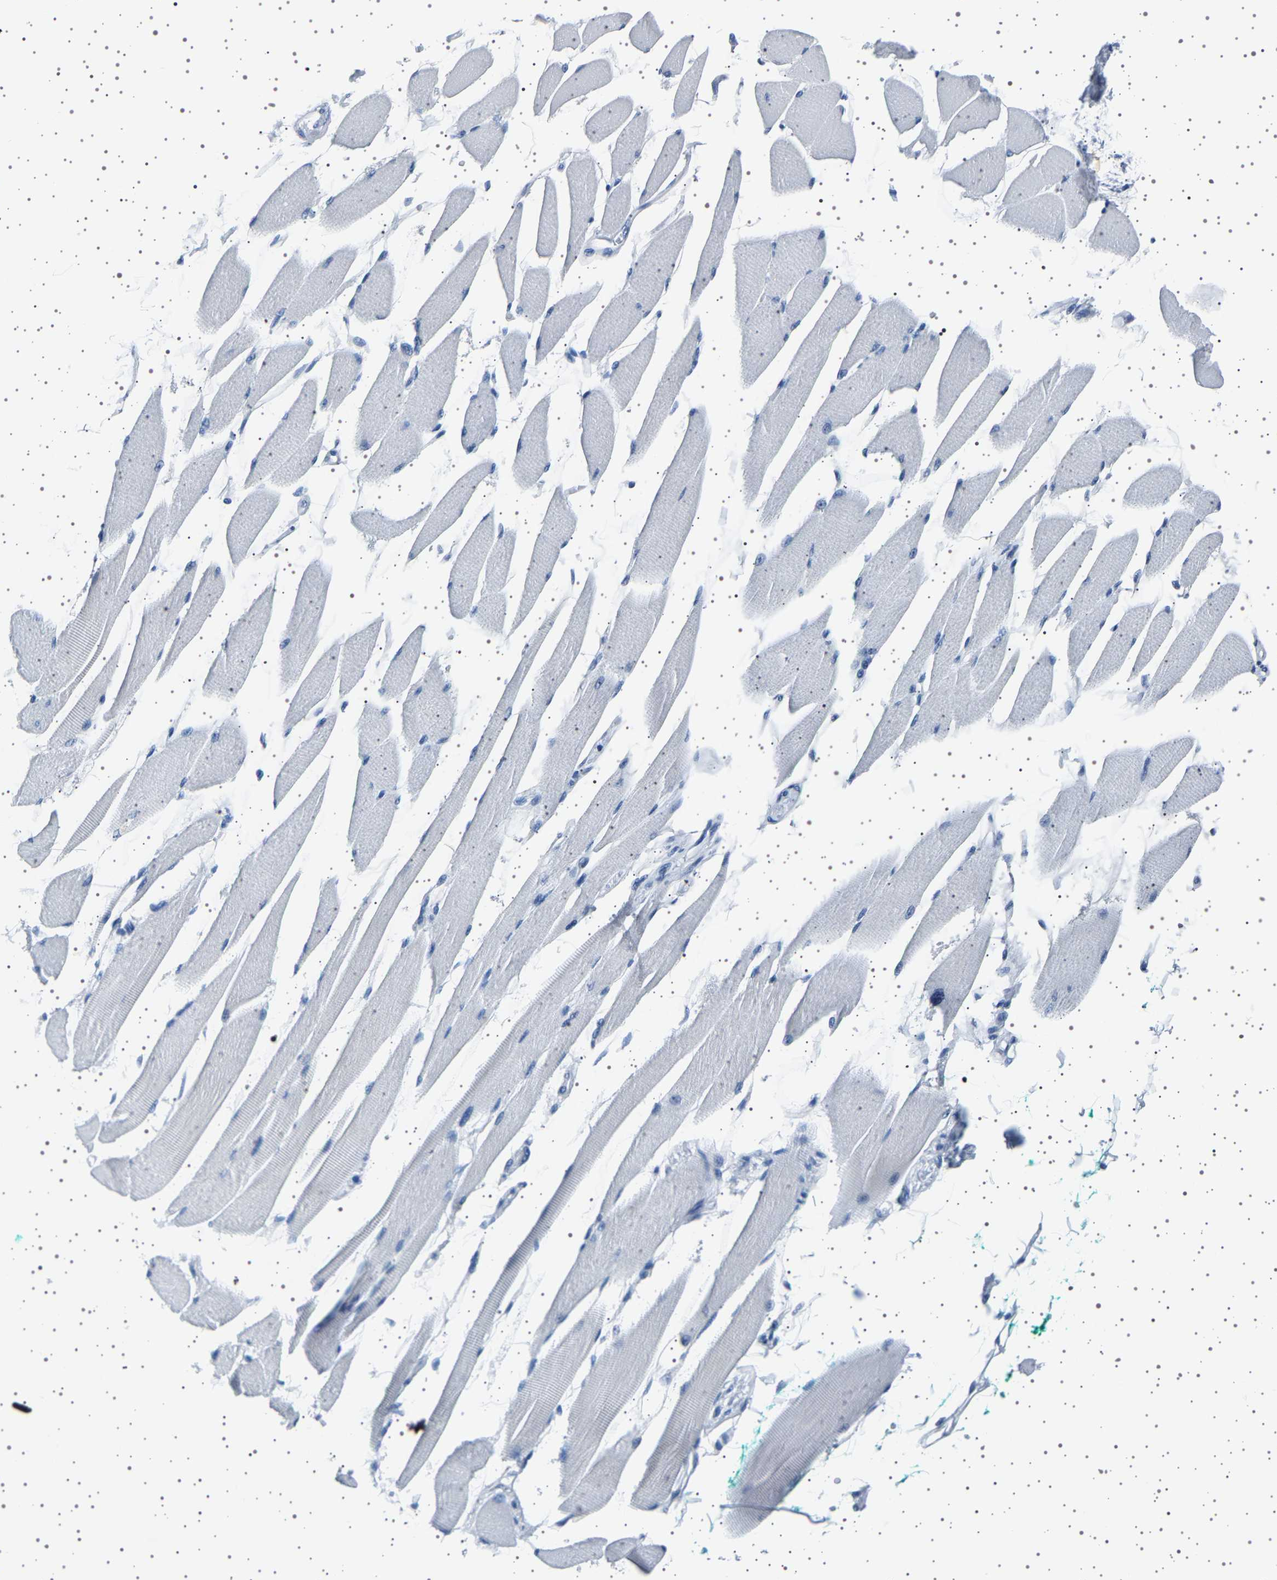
{"staining": {"intensity": "negative", "quantity": "none", "location": "none"}, "tissue": "skeletal muscle", "cell_type": "Myocytes", "image_type": "normal", "snomed": [{"axis": "morphology", "description": "Normal tissue, NOS"}, {"axis": "topography", "description": "Skeletal muscle"}, {"axis": "topography", "description": "Oral tissue"}, {"axis": "topography", "description": "Peripheral nerve tissue"}], "caption": "The photomicrograph reveals no staining of myocytes in benign skeletal muscle. (Stains: DAB (3,3'-diaminobenzidine) immunohistochemistry with hematoxylin counter stain, Microscopy: brightfield microscopy at high magnification).", "gene": "TFF3", "patient": {"sex": "female", "age": 84}}